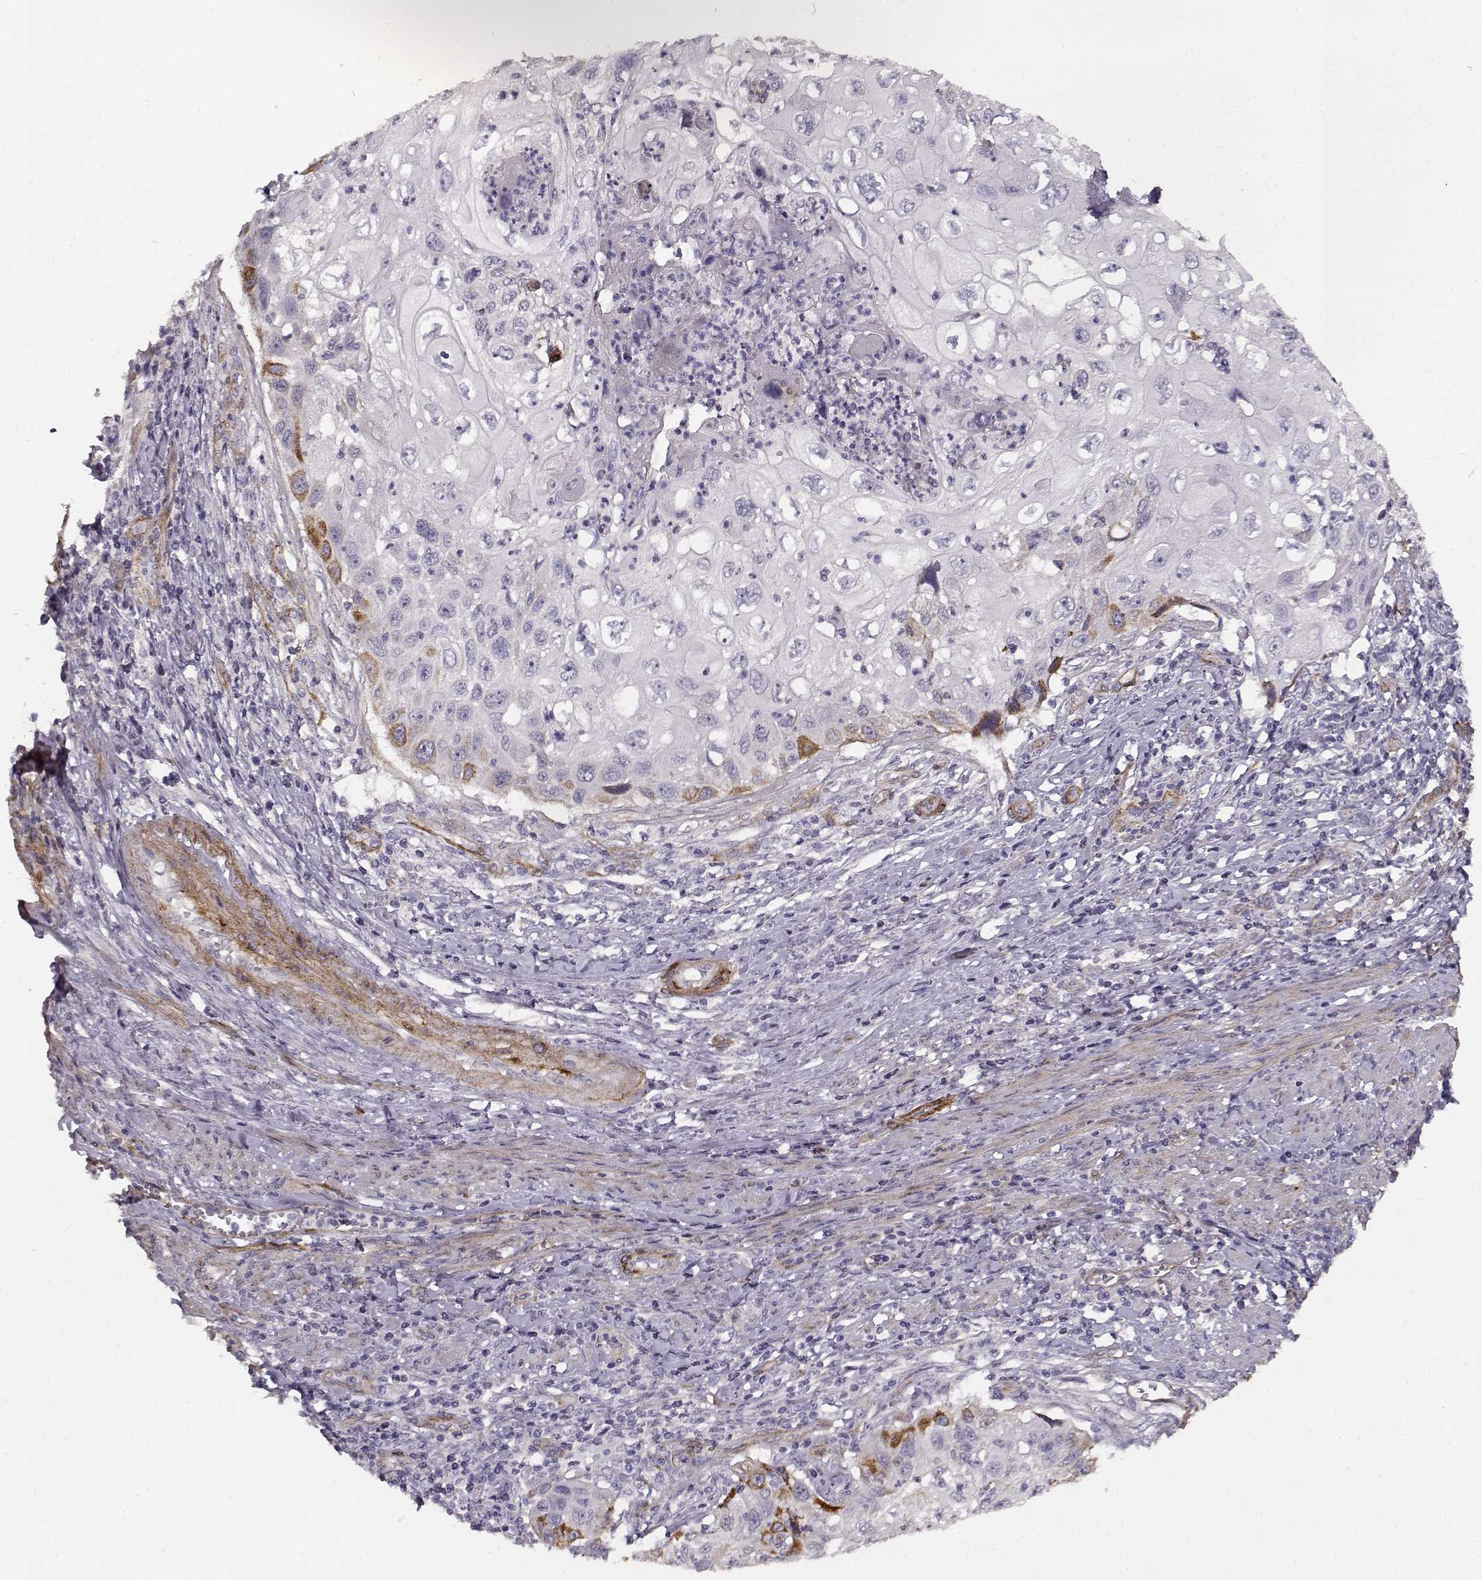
{"staining": {"intensity": "moderate", "quantity": "<25%", "location": "cytoplasmic/membranous"}, "tissue": "cervical cancer", "cell_type": "Tumor cells", "image_type": "cancer", "snomed": [{"axis": "morphology", "description": "Squamous cell carcinoma, NOS"}, {"axis": "topography", "description": "Cervix"}], "caption": "Immunohistochemical staining of human cervical squamous cell carcinoma demonstrates moderate cytoplasmic/membranous protein positivity in about <25% of tumor cells.", "gene": "LAMC1", "patient": {"sex": "female", "age": 70}}